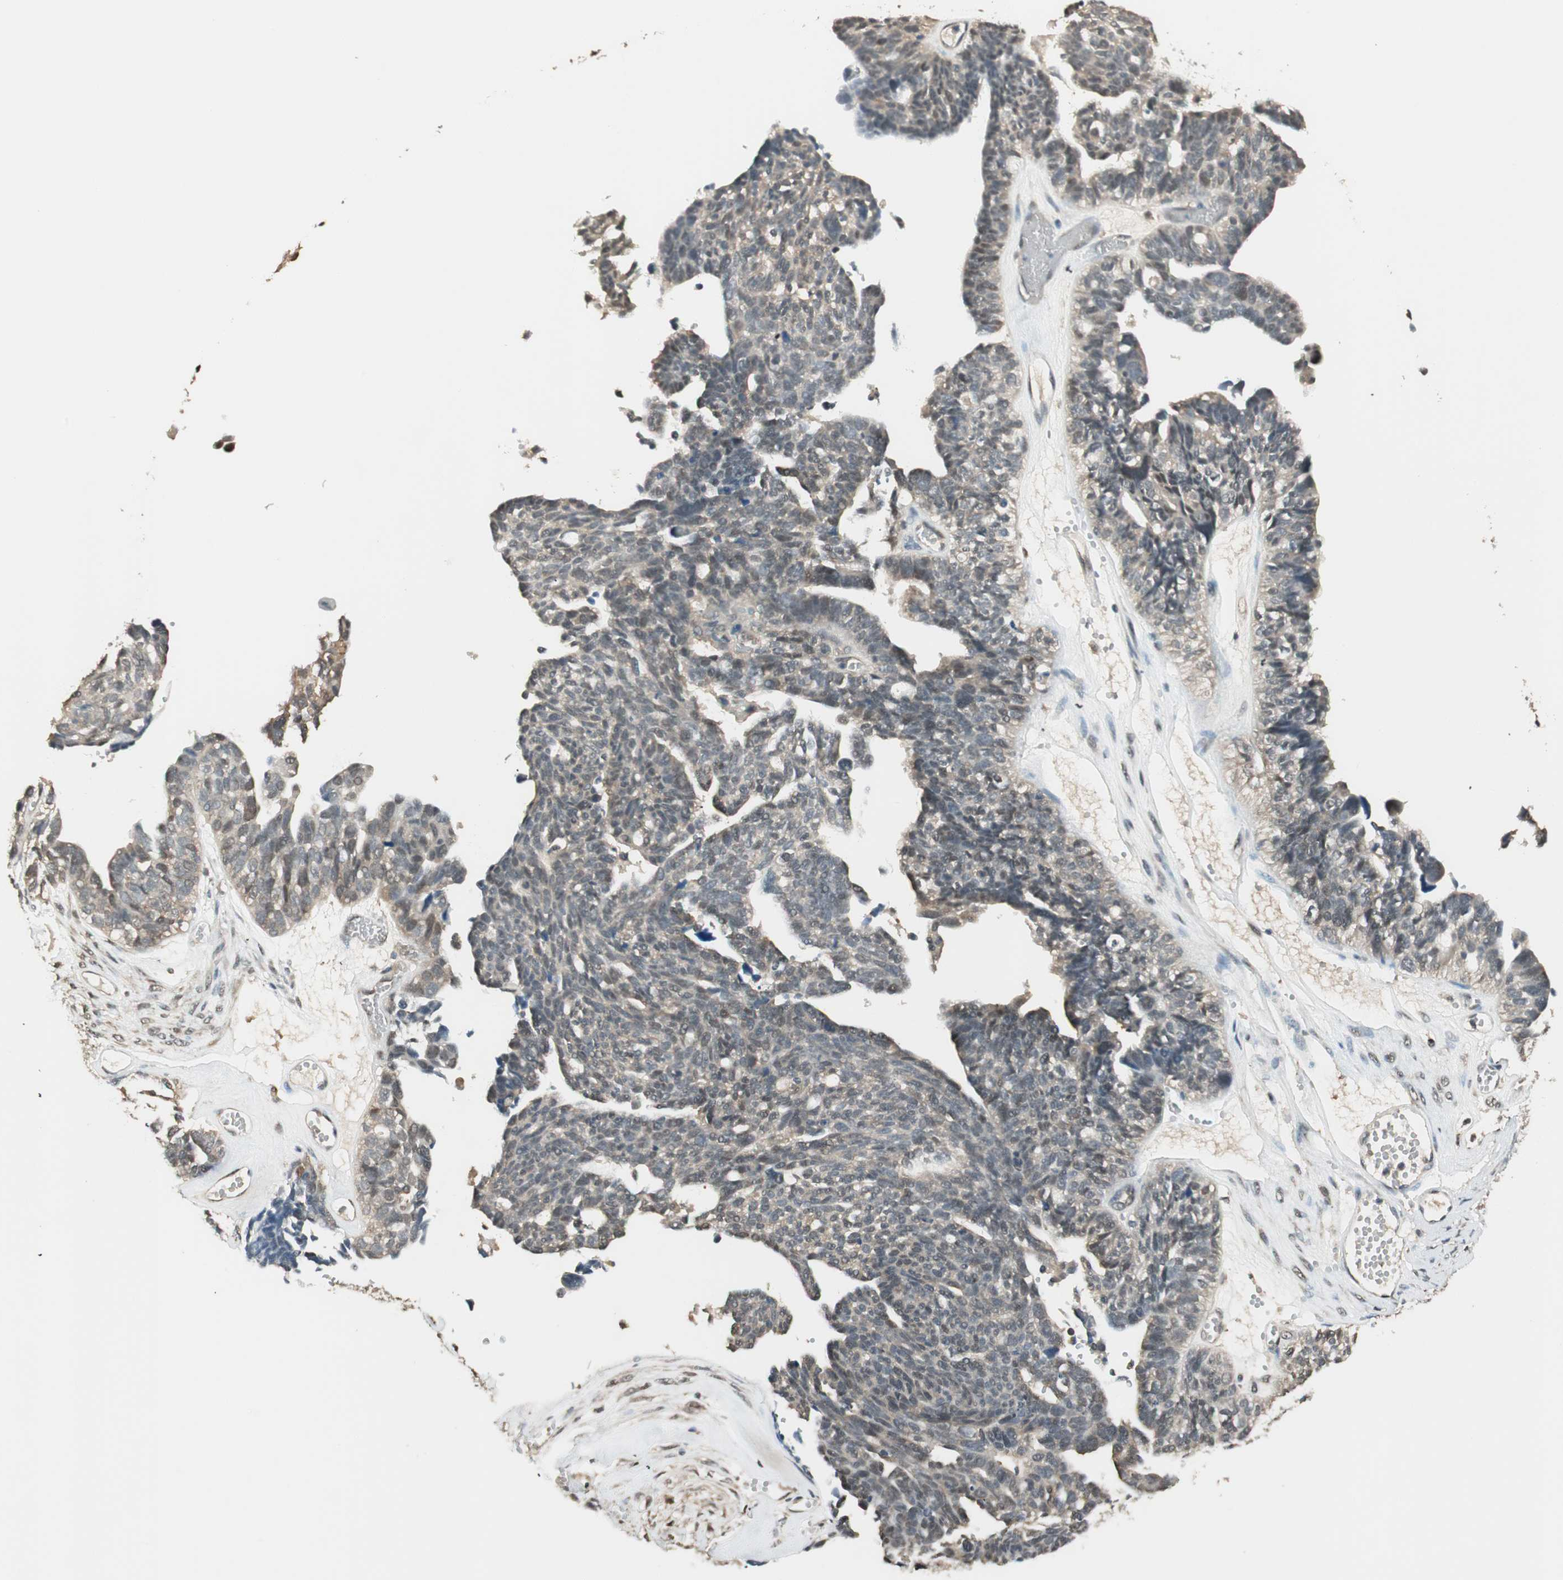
{"staining": {"intensity": "weak", "quantity": "25%-75%", "location": "nuclear"}, "tissue": "ovarian cancer", "cell_type": "Tumor cells", "image_type": "cancer", "snomed": [{"axis": "morphology", "description": "Cystadenocarcinoma, serous, NOS"}, {"axis": "topography", "description": "Ovary"}], "caption": "Tumor cells demonstrate low levels of weak nuclear positivity in approximately 25%-75% of cells in ovarian cancer.", "gene": "USP5", "patient": {"sex": "female", "age": 79}}